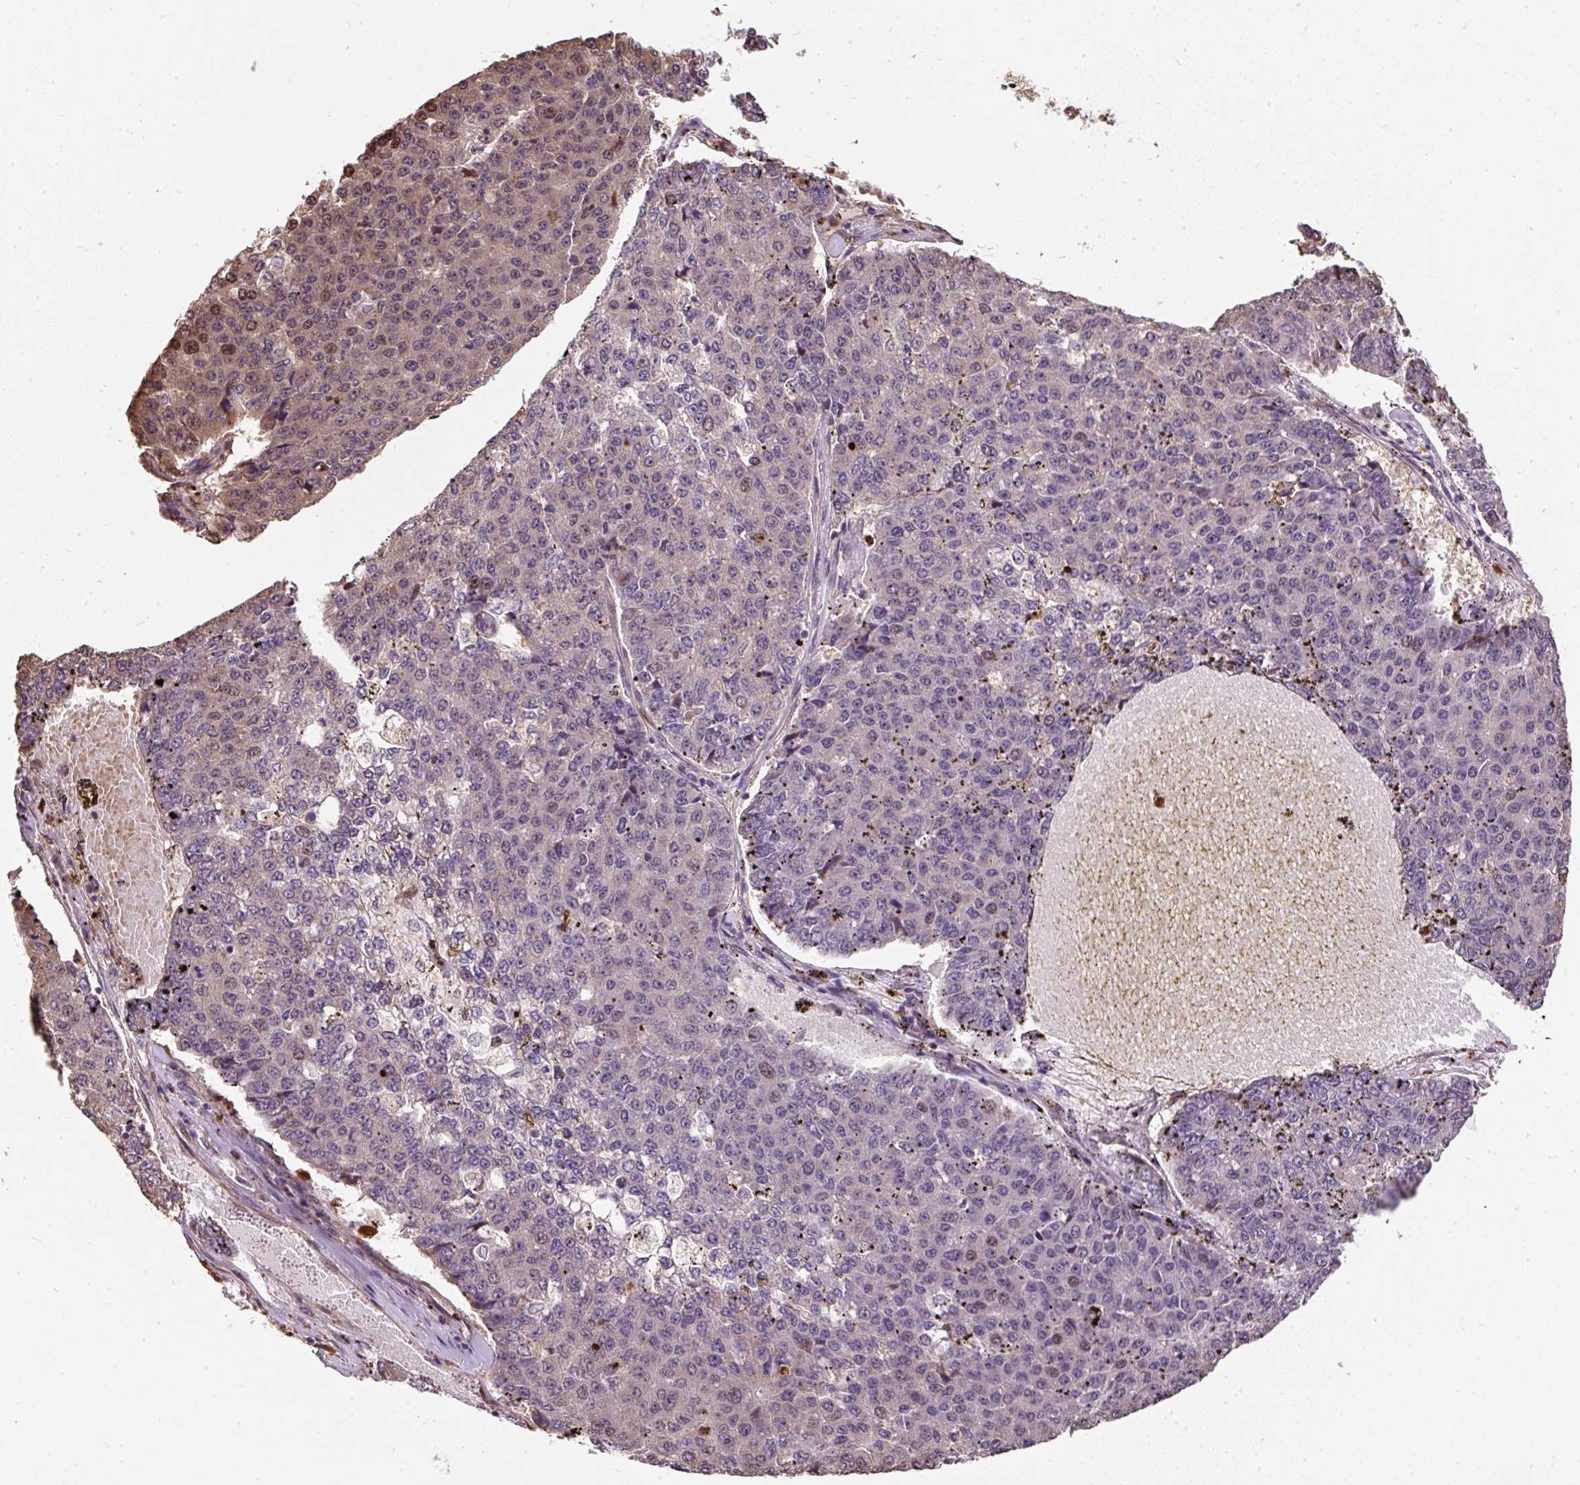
{"staining": {"intensity": "weak", "quantity": "<25%", "location": "nuclear"}, "tissue": "pancreatic cancer", "cell_type": "Tumor cells", "image_type": "cancer", "snomed": [{"axis": "morphology", "description": "Adenocarcinoma, NOS"}, {"axis": "topography", "description": "Pancreas"}], "caption": "IHC micrograph of neoplastic tissue: pancreatic cancer stained with DAB (3,3'-diaminobenzidine) displays no significant protein positivity in tumor cells.", "gene": "PUS7L", "patient": {"sex": "male", "age": 50}}